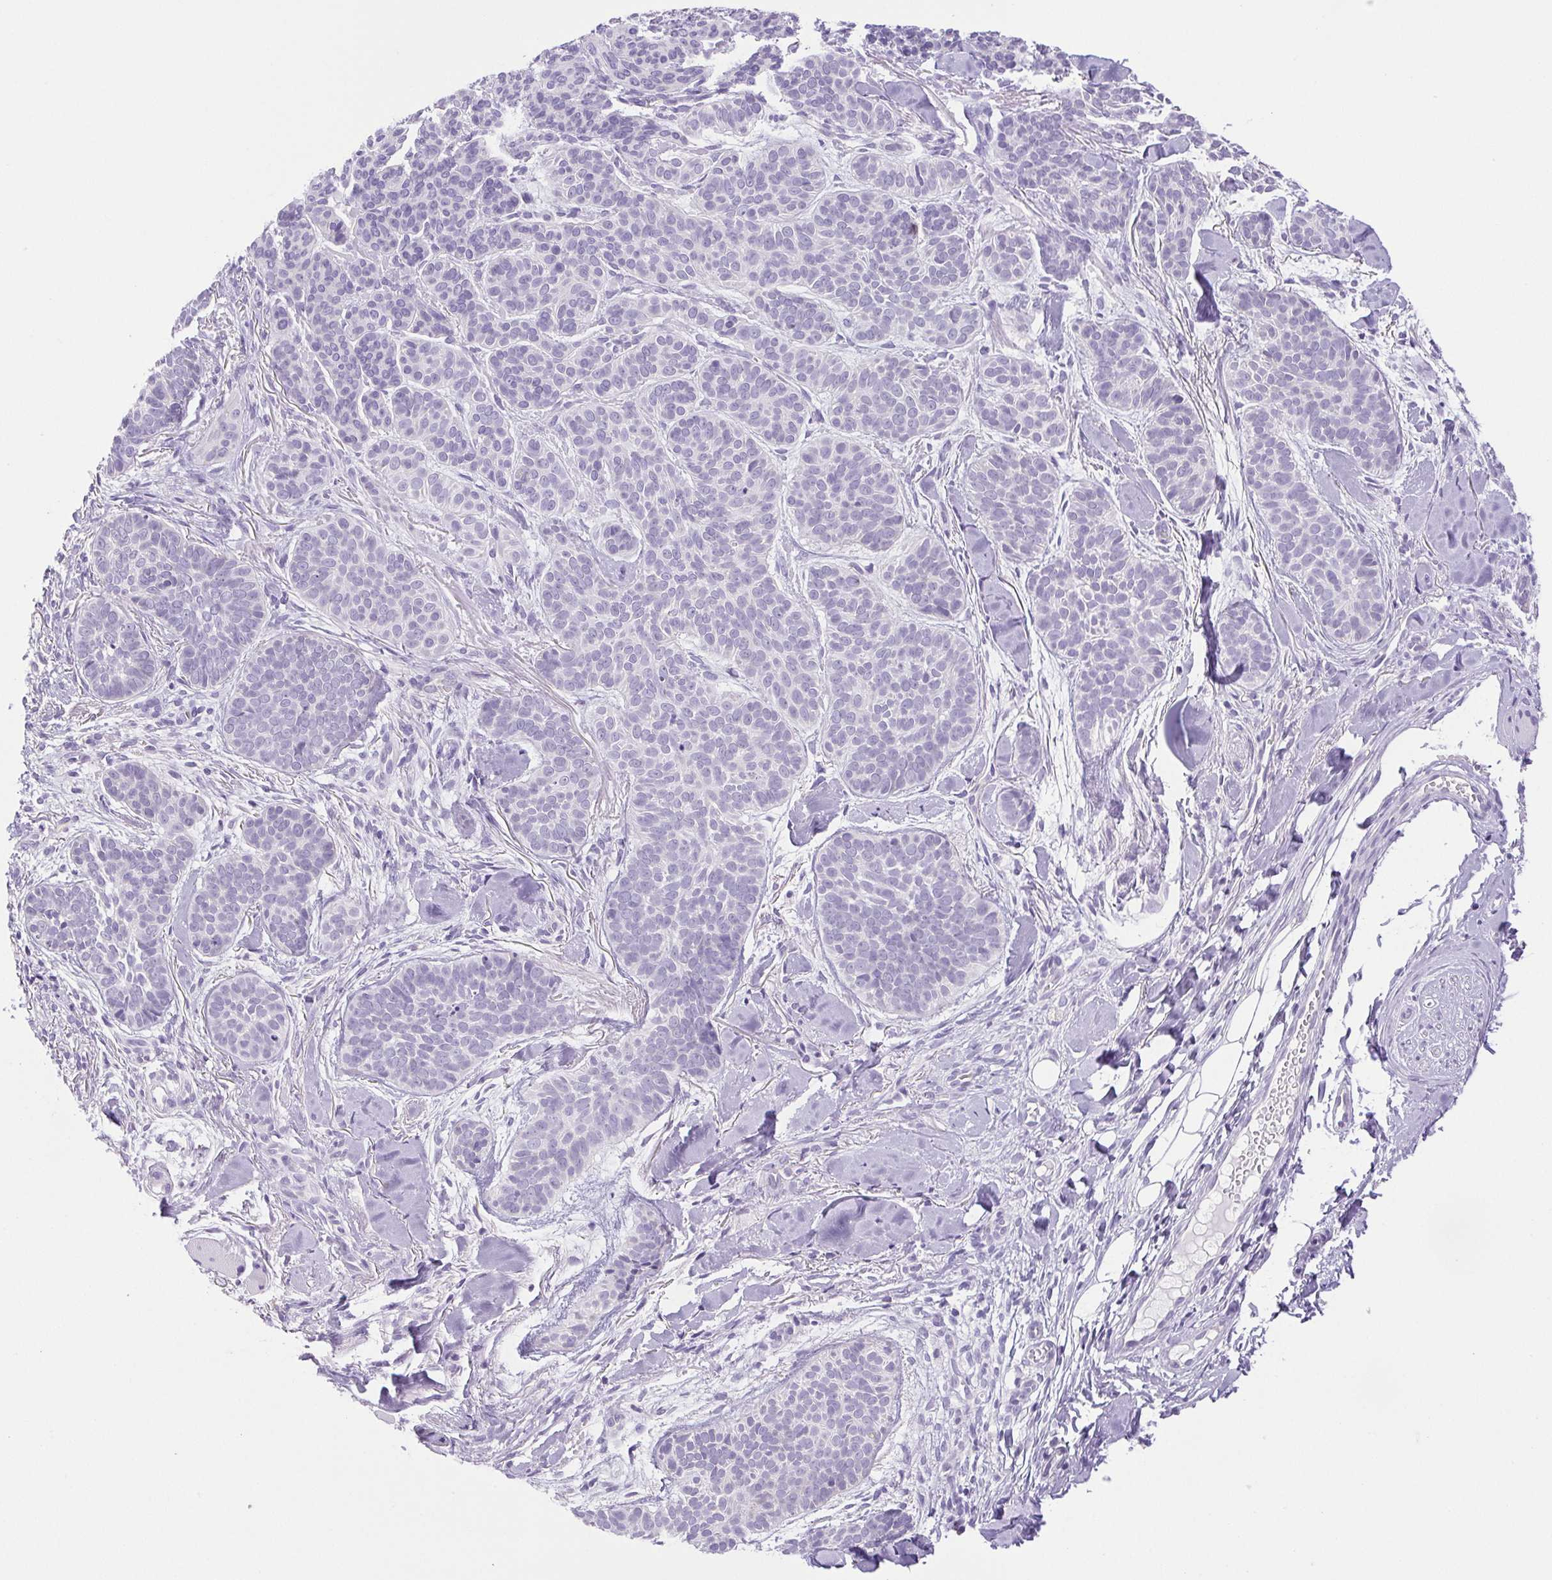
{"staining": {"intensity": "negative", "quantity": "none", "location": "none"}, "tissue": "skin cancer", "cell_type": "Tumor cells", "image_type": "cancer", "snomed": [{"axis": "morphology", "description": "Basal cell carcinoma"}, {"axis": "topography", "description": "Skin"}, {"axis": "topography", "description": "Skin of nose"}], "caption": "DAB immunohistochemical staining of human basal cell carcinoma (skin) displays no significant expression in tumor cells.", "gene": "PAPPA2", "patient": {"sex": "female", "age": 81}}